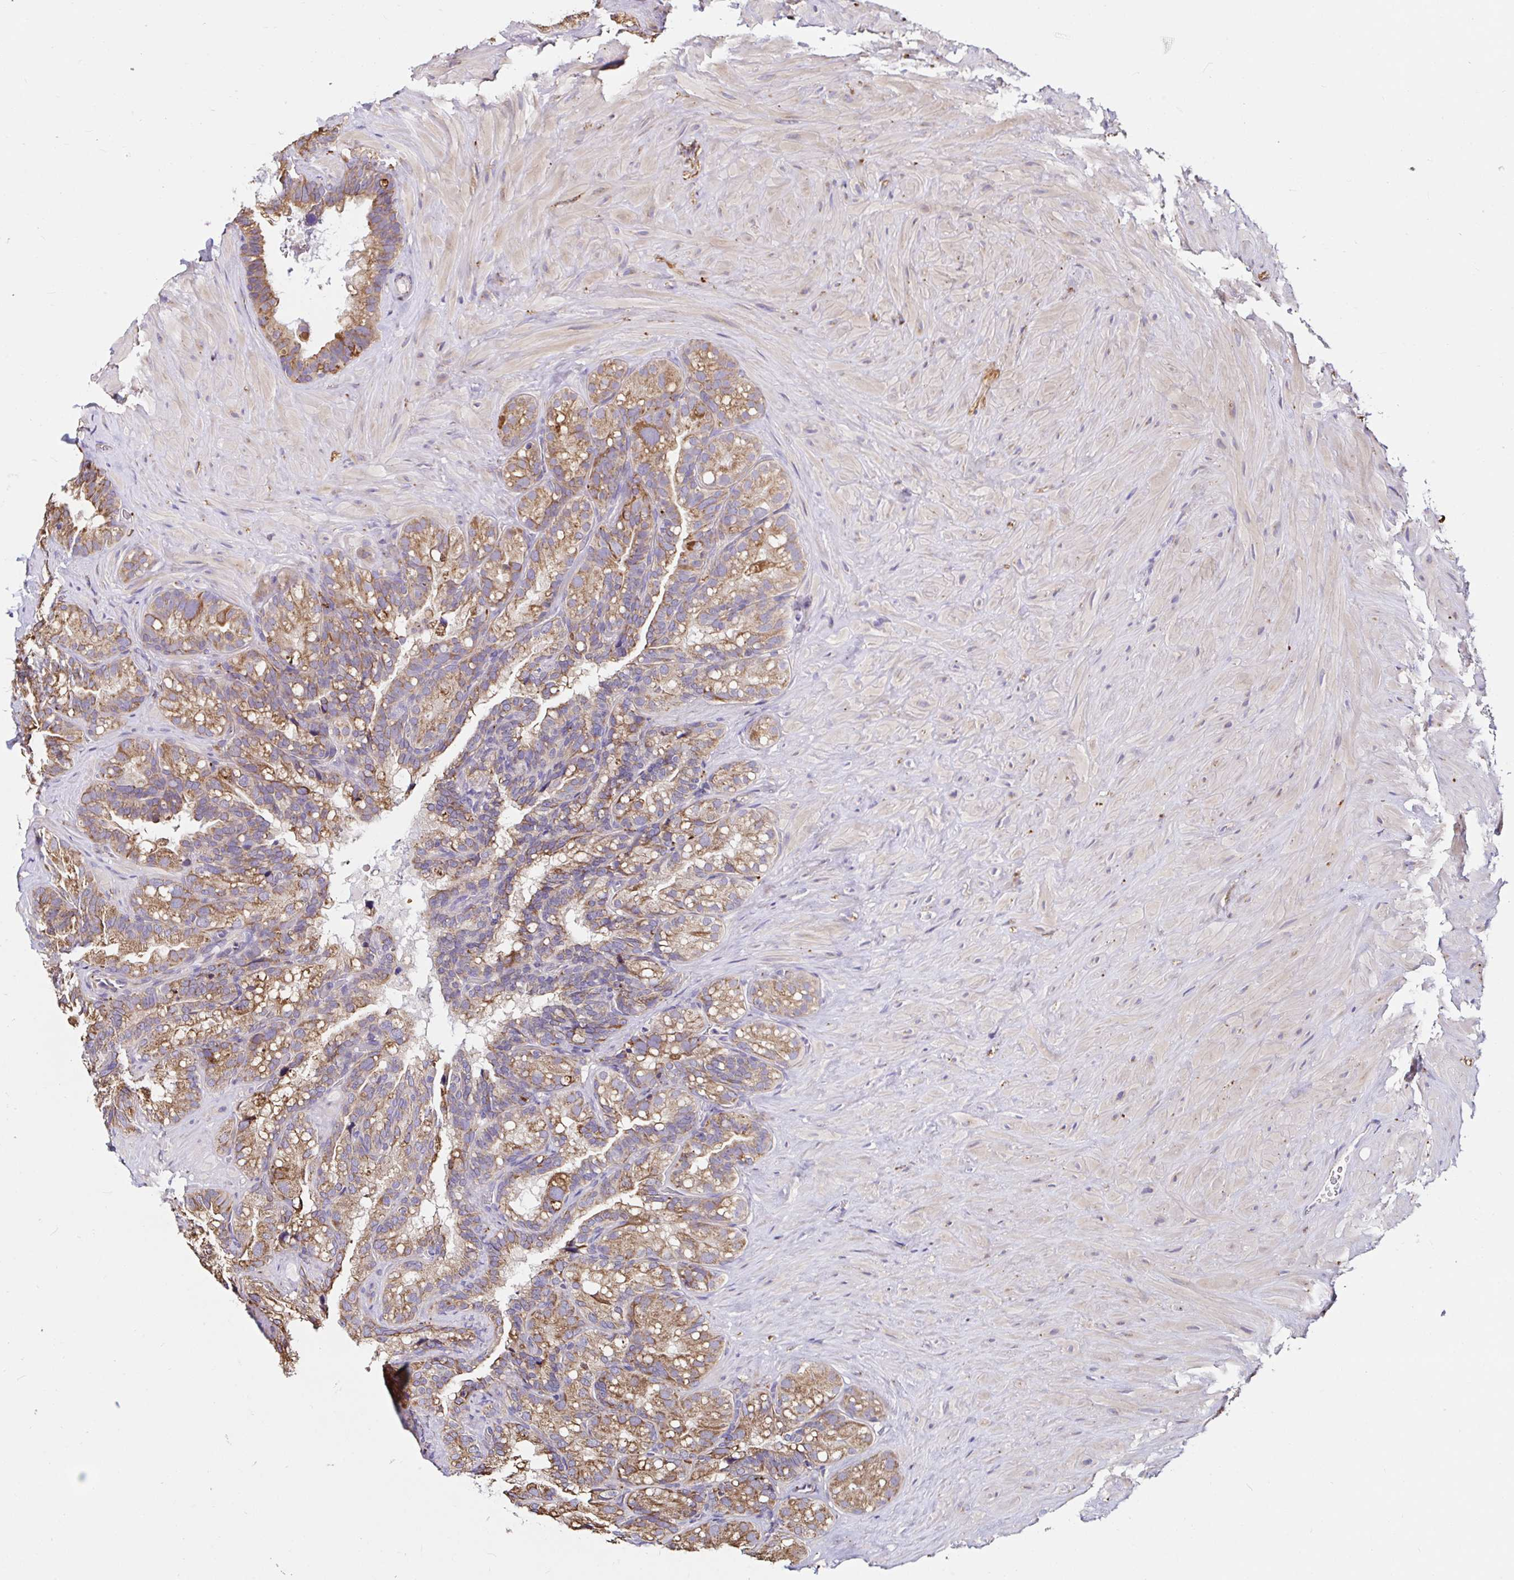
{"staining": {"intensity": "moderate", "quantity": ">75%", "location": "cytoplasmic/membranous"}, "tissue": "seminal vesicle", "cell_type": "Glandular cells", "image_type": "normal", "snomed": [{"axis": "morphology", "description": "Normal tissue, NOS"}, {"axis": "topography", "description": "Seminal veicle"}], "caption": "Immunohistochemistry (DAB (3,3'-diaminobenzidine)) staining of benign seminal vesicle shows moderate cytoplasmic/membranous protein positivity in approximately >75% of glandular cells.", "gene": "MSR1", "patient": {"sex": "male", "age": 60}}